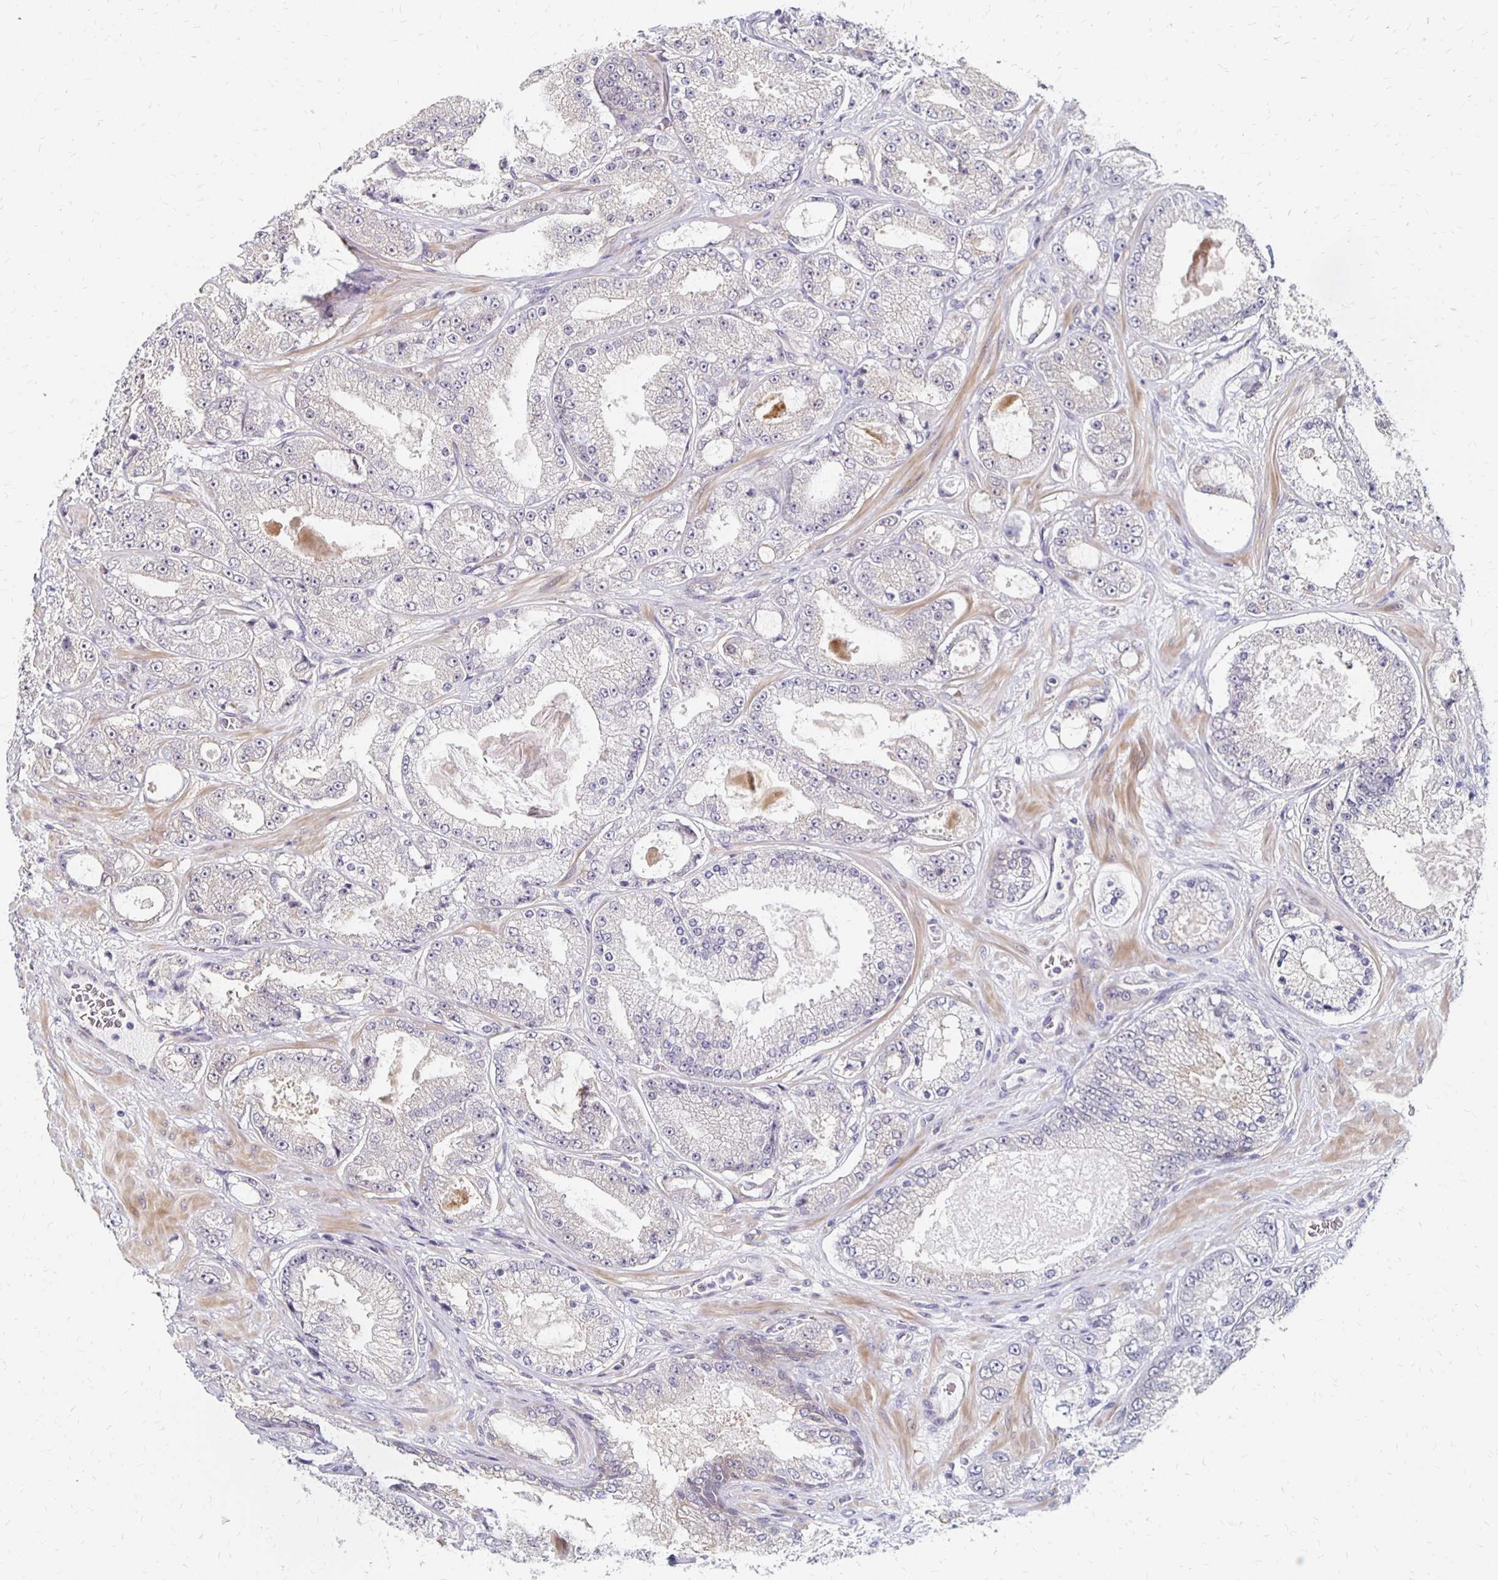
{"staining": {"intensity": "negative", "quantity": "none", "location": "none"}, "tissue": "prostate cancer", "cell_type": "Tumor cells", "image_type": "cancer", "snomed": [{"axis": "morphology", "description": "Normal tissue, NOS"}, {"axis": "morphology", "description": "Adenocarcinoma, High grade"}, {"axis": "topography", "description": "Prostate"}, {"axis": "topography", "description": "Peripheral nerve tissue"}], "caption": "Histopathology image shows no protein positivity in tumor cells of prostate cancer (high-grade adenocarcinoma) tissue.", "gene": "PRKCB", "patient": {"sex": "male", "age": 68}}